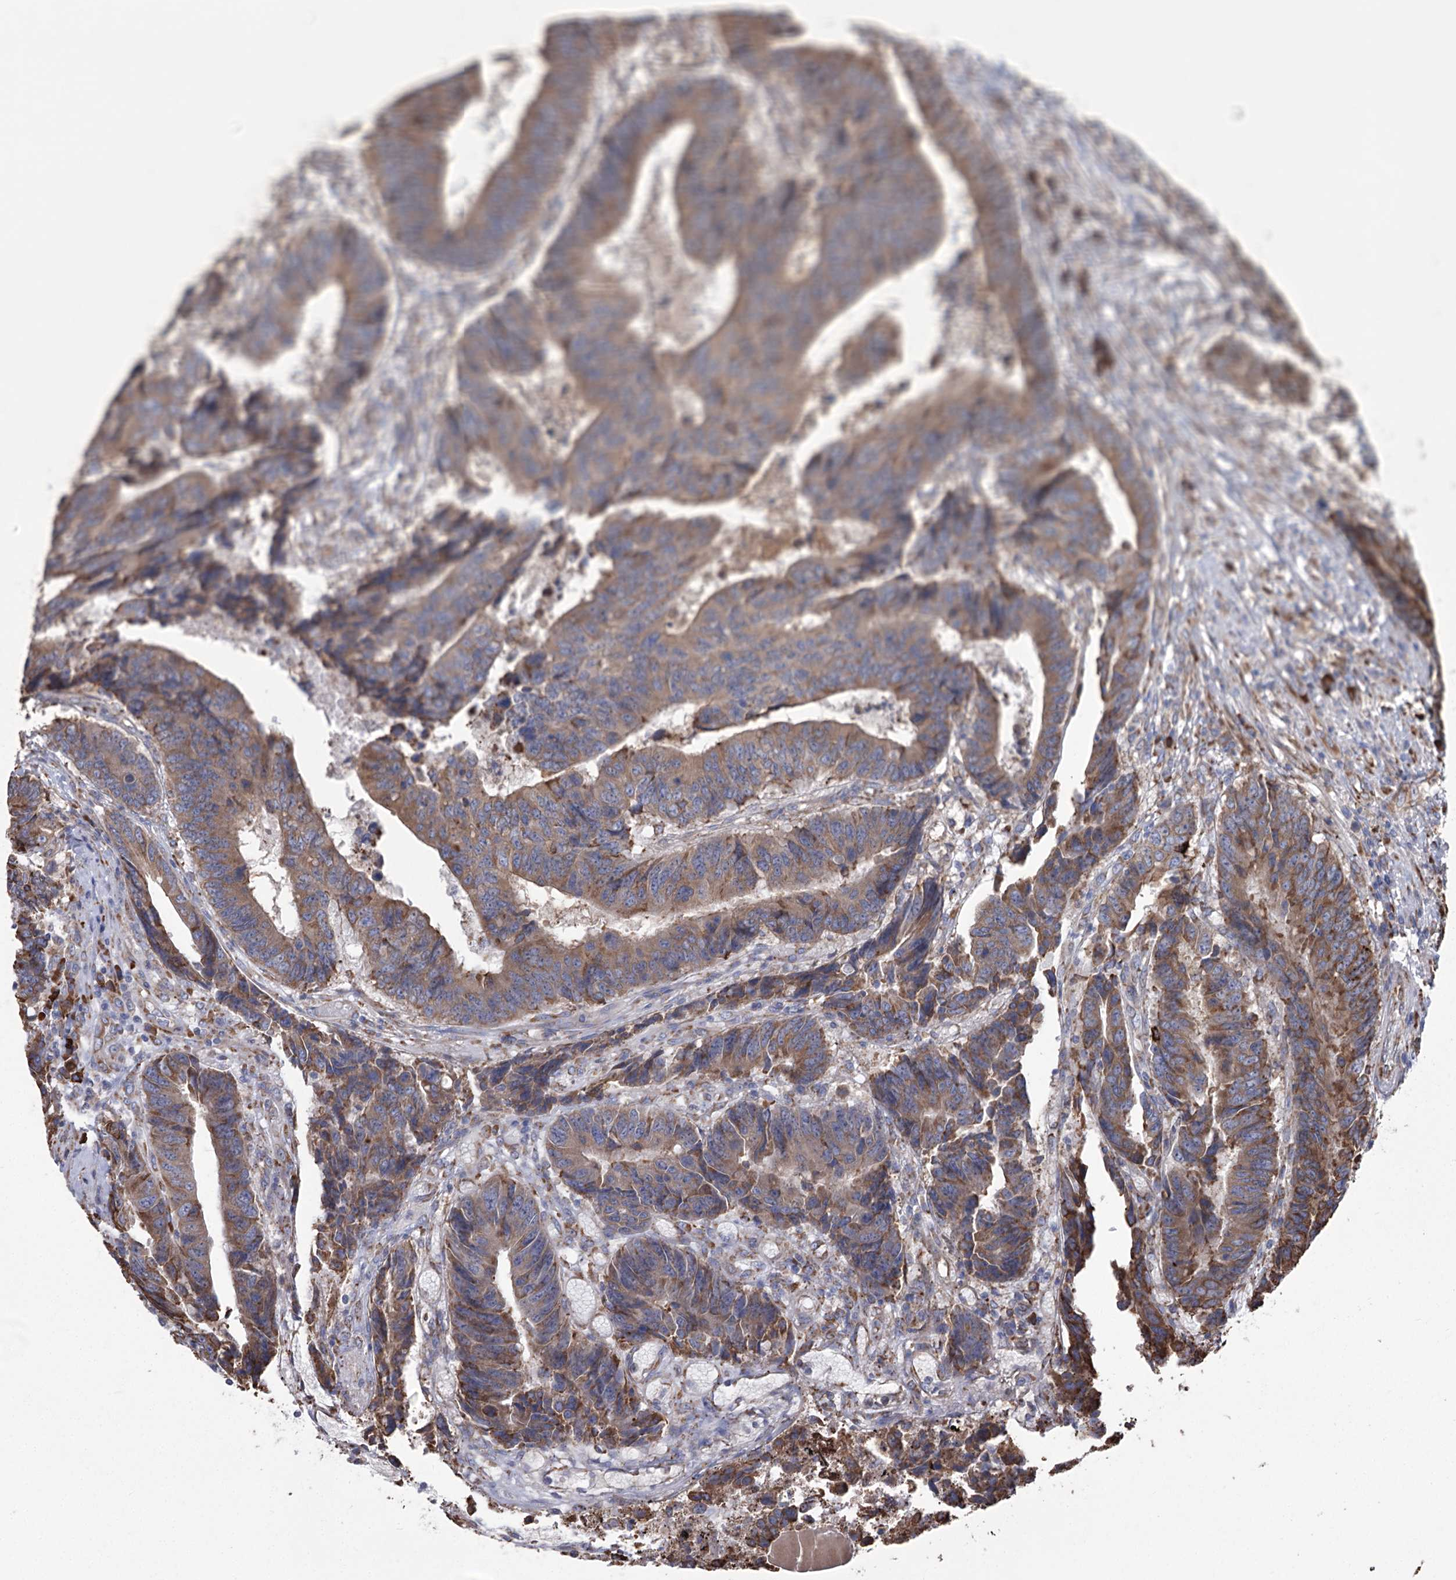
{"staining": {"intensity": "moderate", "quantity": ">75%", "location": "cytoplasmic/membranous"}, "tissue": "colorectal cancer", "cell_type": "Tumor cells", "image_type": "cancer", "snomed": [{"axis": "morphology", "description": "Adenocarcinoma, NOS"}, {"axis": "topography", "description": "Rectum"}], "caption": "This is a photomicrograph of immunohistochemistry staining of colorectal cancer (adenocarcinoma), which shows moderate expression in the cytoplasmic/membranous of tumor cells.", "gene": "METTL24", "patient": {"sex": "male", "age": 84}}